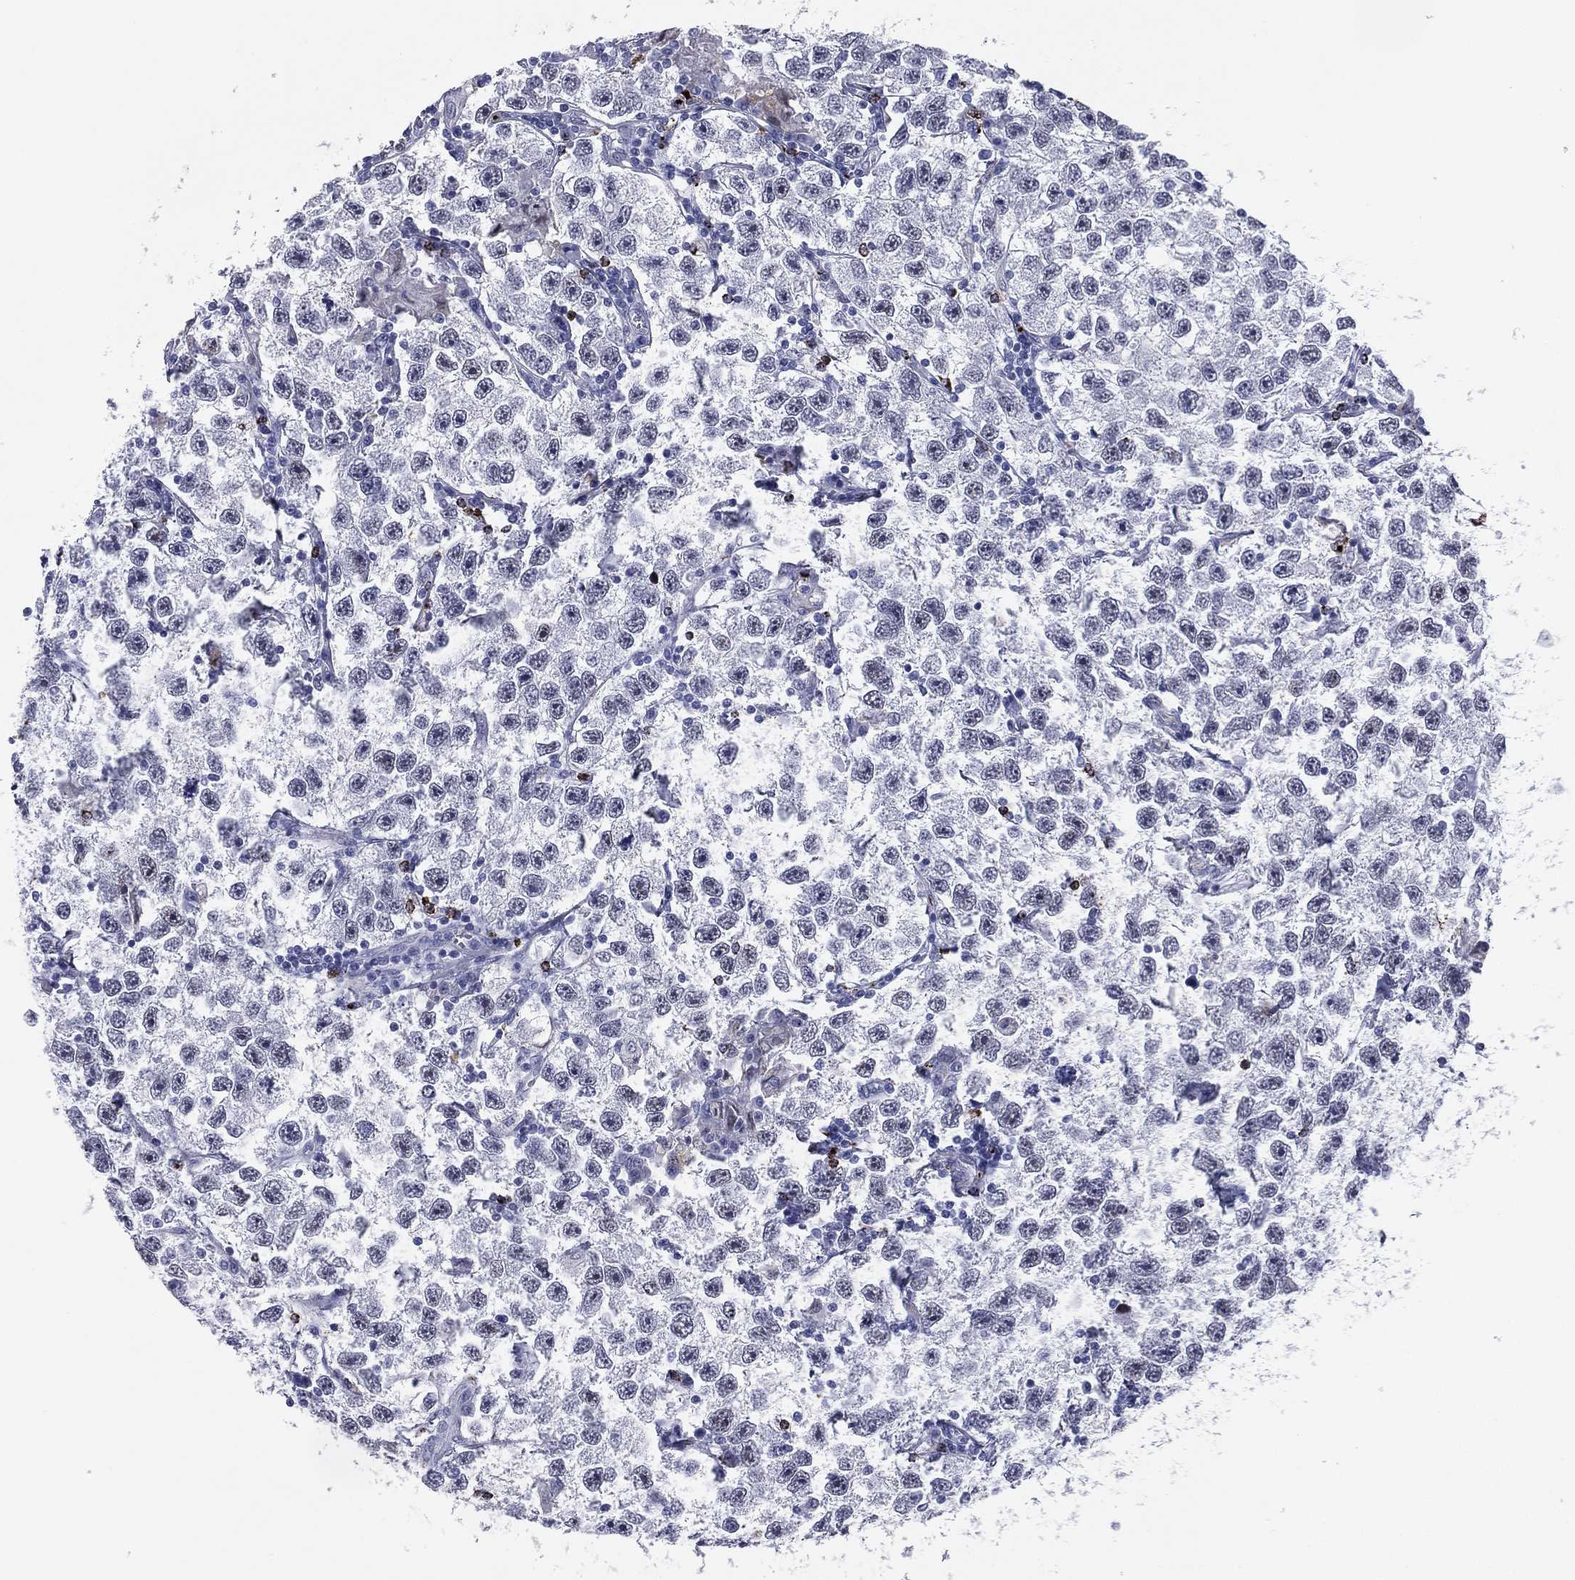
{"staining": {"intensity": "negative", "quantity": "none", "location": "none"}, "tissue": "testis cancer", "cell_type": "Tumor cells", "image_type": "cancer", "snomed": [{"axis": "morphology", "description": "Seminoma, NOS"}, {"axis": "topography", "description": "Testis"}], "caption": "Immunohistochemistry histopathology image of human testis seminoma stained for a protein (brown), which demonstrates no staining in tumor cells. (Immunohistochemistry, brightfield microscopy, high magnification).", "gene": "HLA-DOA", "patient": {"sex": "male", "age": 26}}